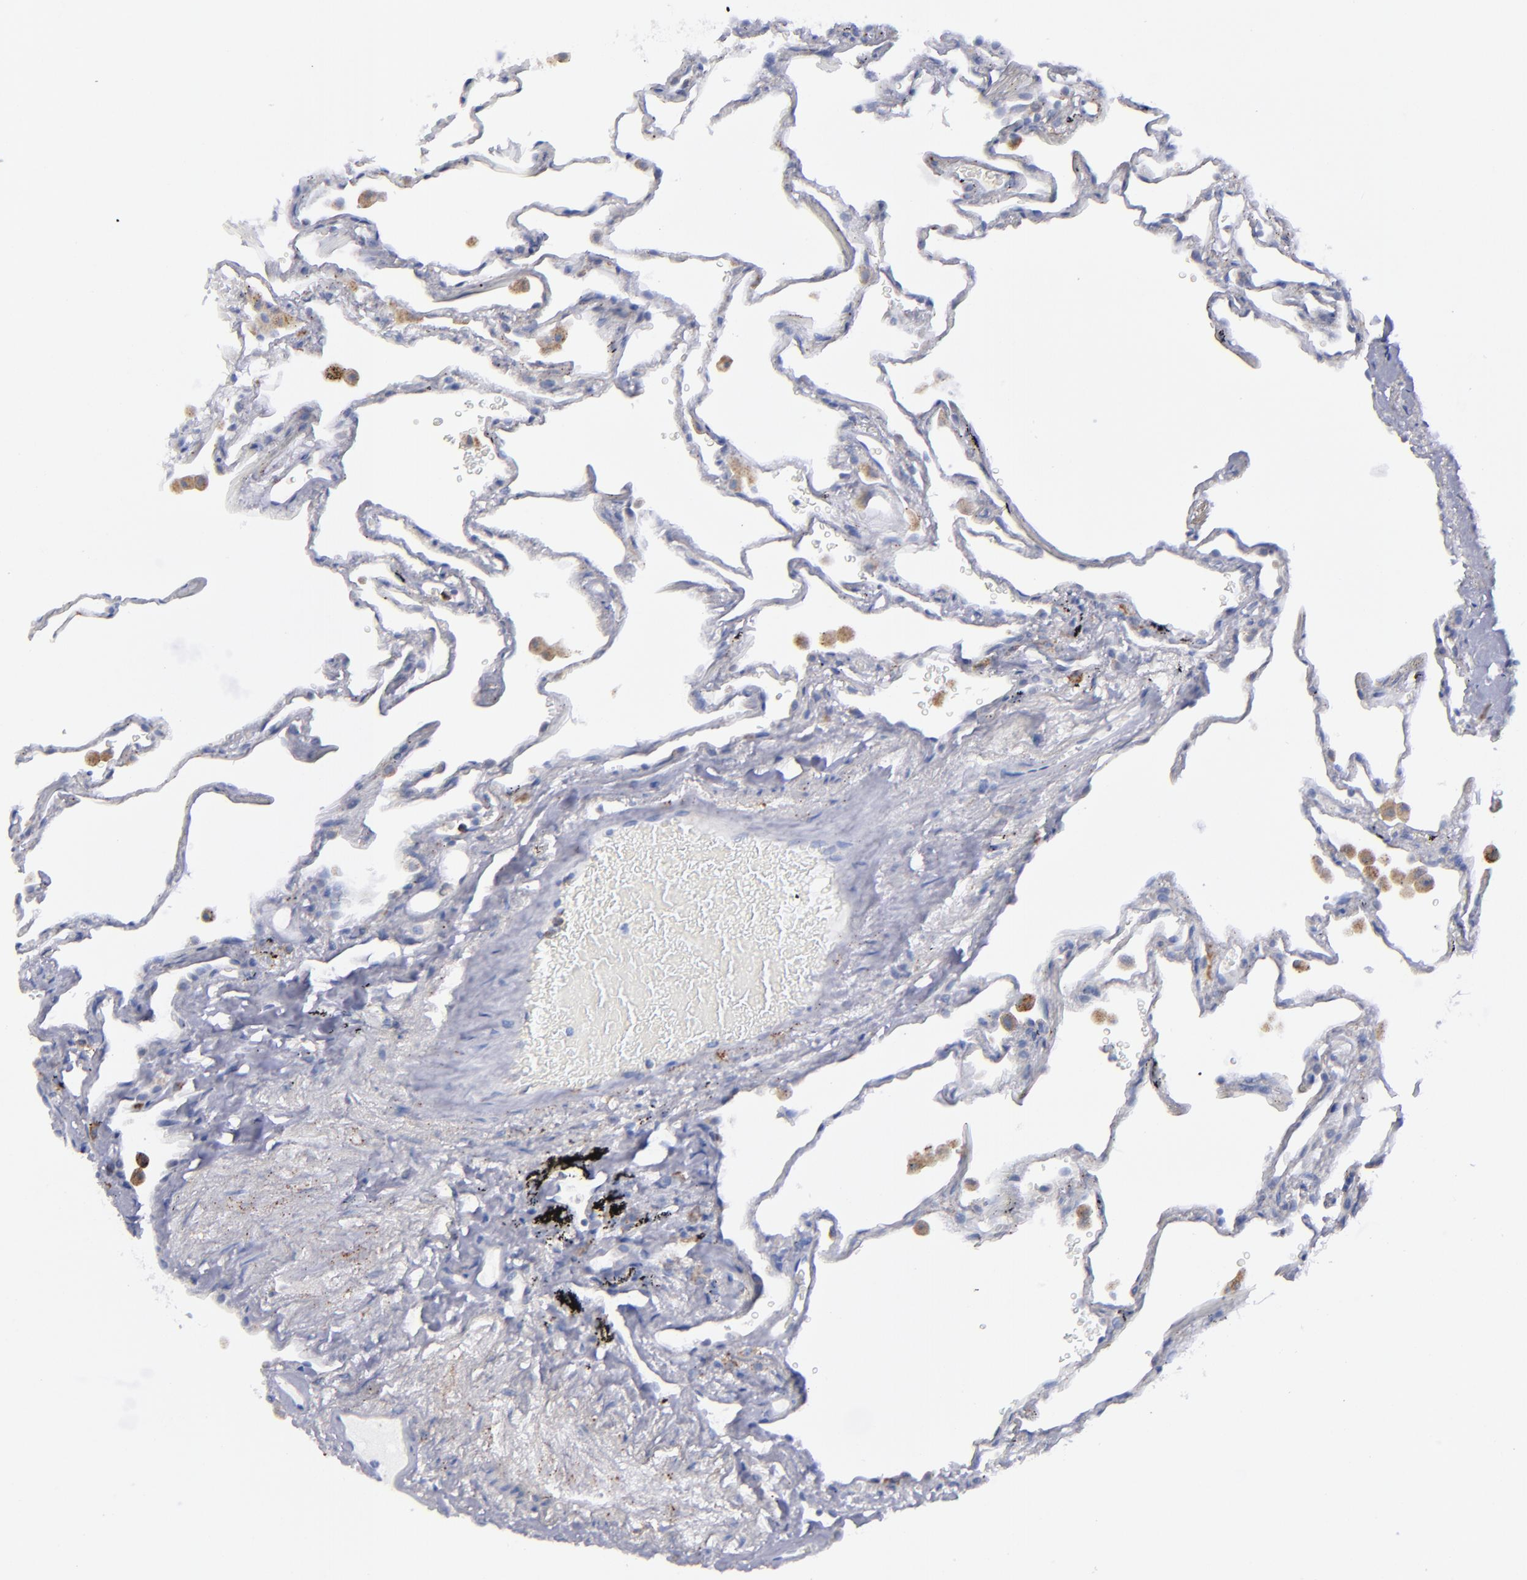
{"staining": {"intensity": "negative", "quantity": "none", "location": "none"}, "tissue": "lung", "cell_type": "Alveolar cells", "image_type": "normal", "snomed": [{"axis": "morphology", "description": "Normal tissue, NOS"}, {"axis": "morphology", "description": "Inflammation, NOS"}, {"axis": "topography", "description": "Lung"}], "caption": "Alveolar cells show no significant expression in unremarkable lung.", "gene": "MFGE8", "patient": {"sex": "male", "age": 69}}